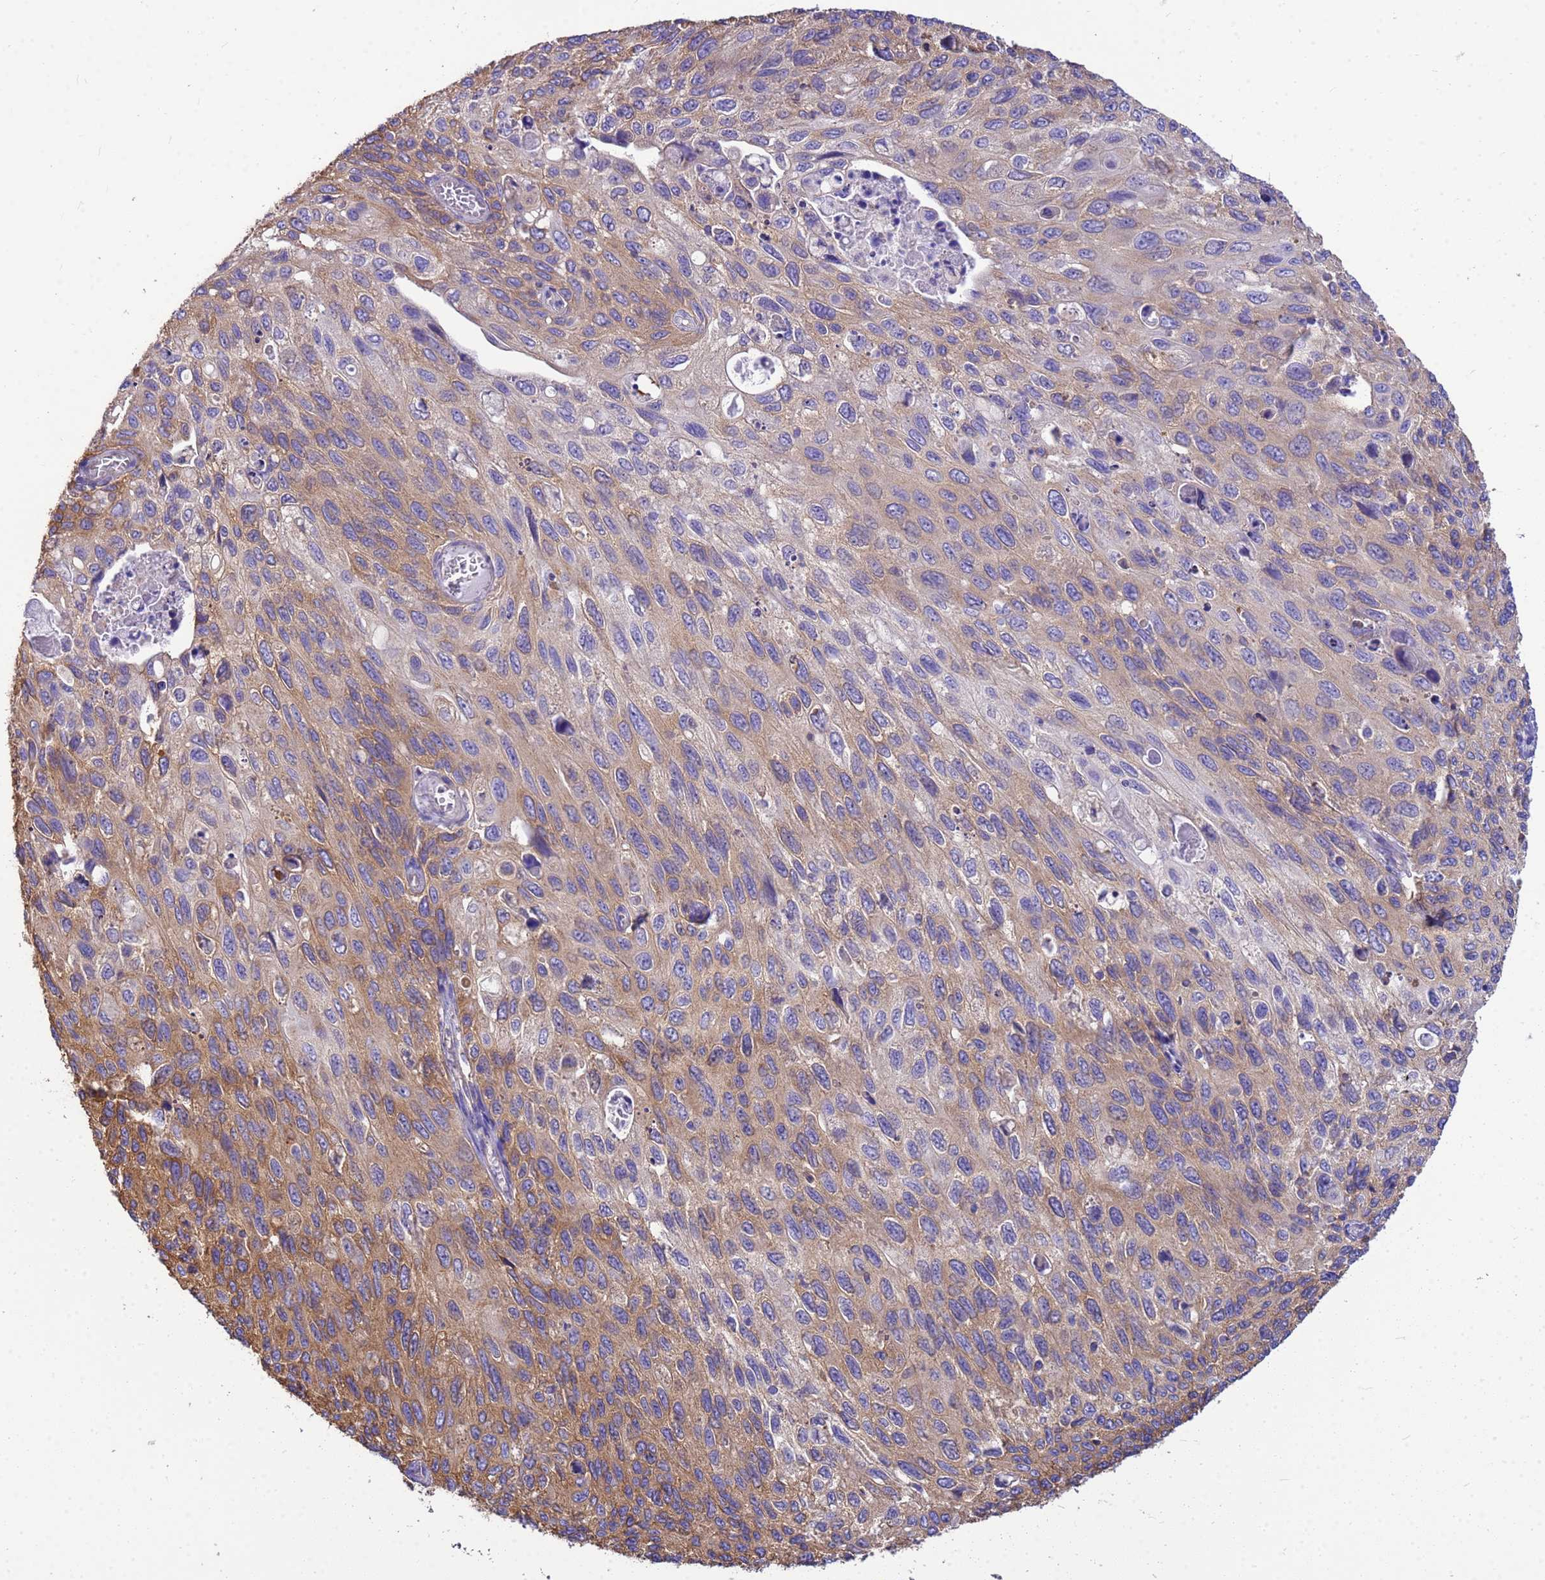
{"staining": {"intensity": "moderate", "quantity": "25%-75%", "location": "cytoplasmic/membranous"}, "tissue": "cervical cancer", "cell_type": "Tumor cells", "image_type": "cancer", "snomed": [{"axis": "morphology", "description": "Squamous cell carcinoma, NOS"}, {"axis": "topography", "description": "Cervix"}], "caption": "Squamous cell carcinoma (cervical) stained with a protein marker exhibits moderate staining in tumor cells.", "gene": "TUBB1", "patient": {"sex": "female", "age": 70}}